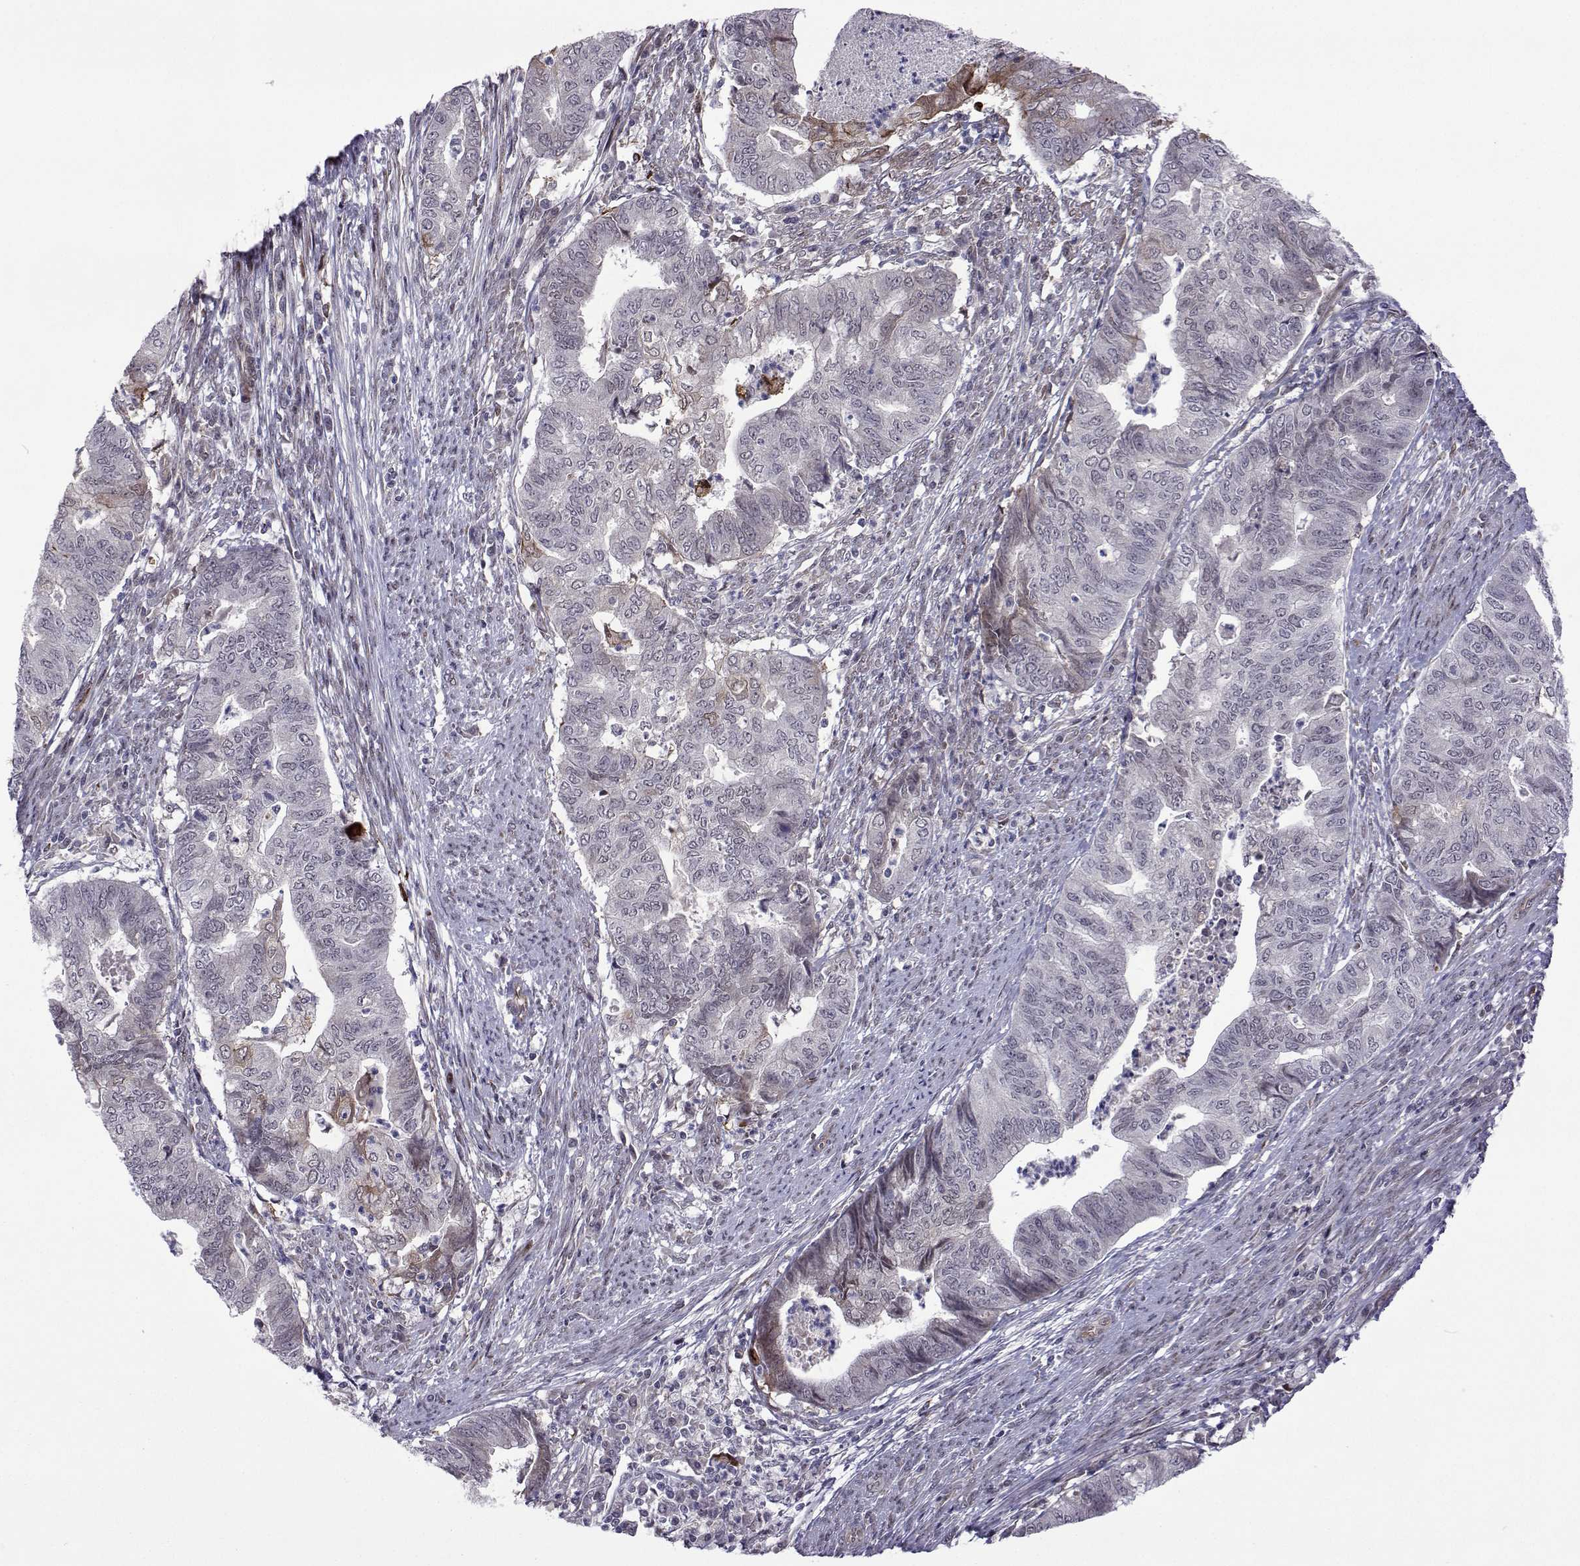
{"staining": {"intensity": "negative", "quantity": "none", "location": "none"}, "tissue": "endometrial cancer", "cell_type": "Tumor cells", "image_type": "cancer", "snomed": [{"axis": "morphology", "description": "Adenocarcinoma, NOS"}, {"axis": "topography", "description": "Endometrium"}], "caption": "Tumor cells are negative for protein expression in human endometrial cancer (adenocarcinoma). The staining was performed using DAB (3,3'-diaminobenzidine) to visualize the protein expression in brown, while the nuclei were stained in blue with hematoxylin (Magnification: 20x).", "gene": "EFCAB3", "patient": {"sex": "female", "age": 79}}